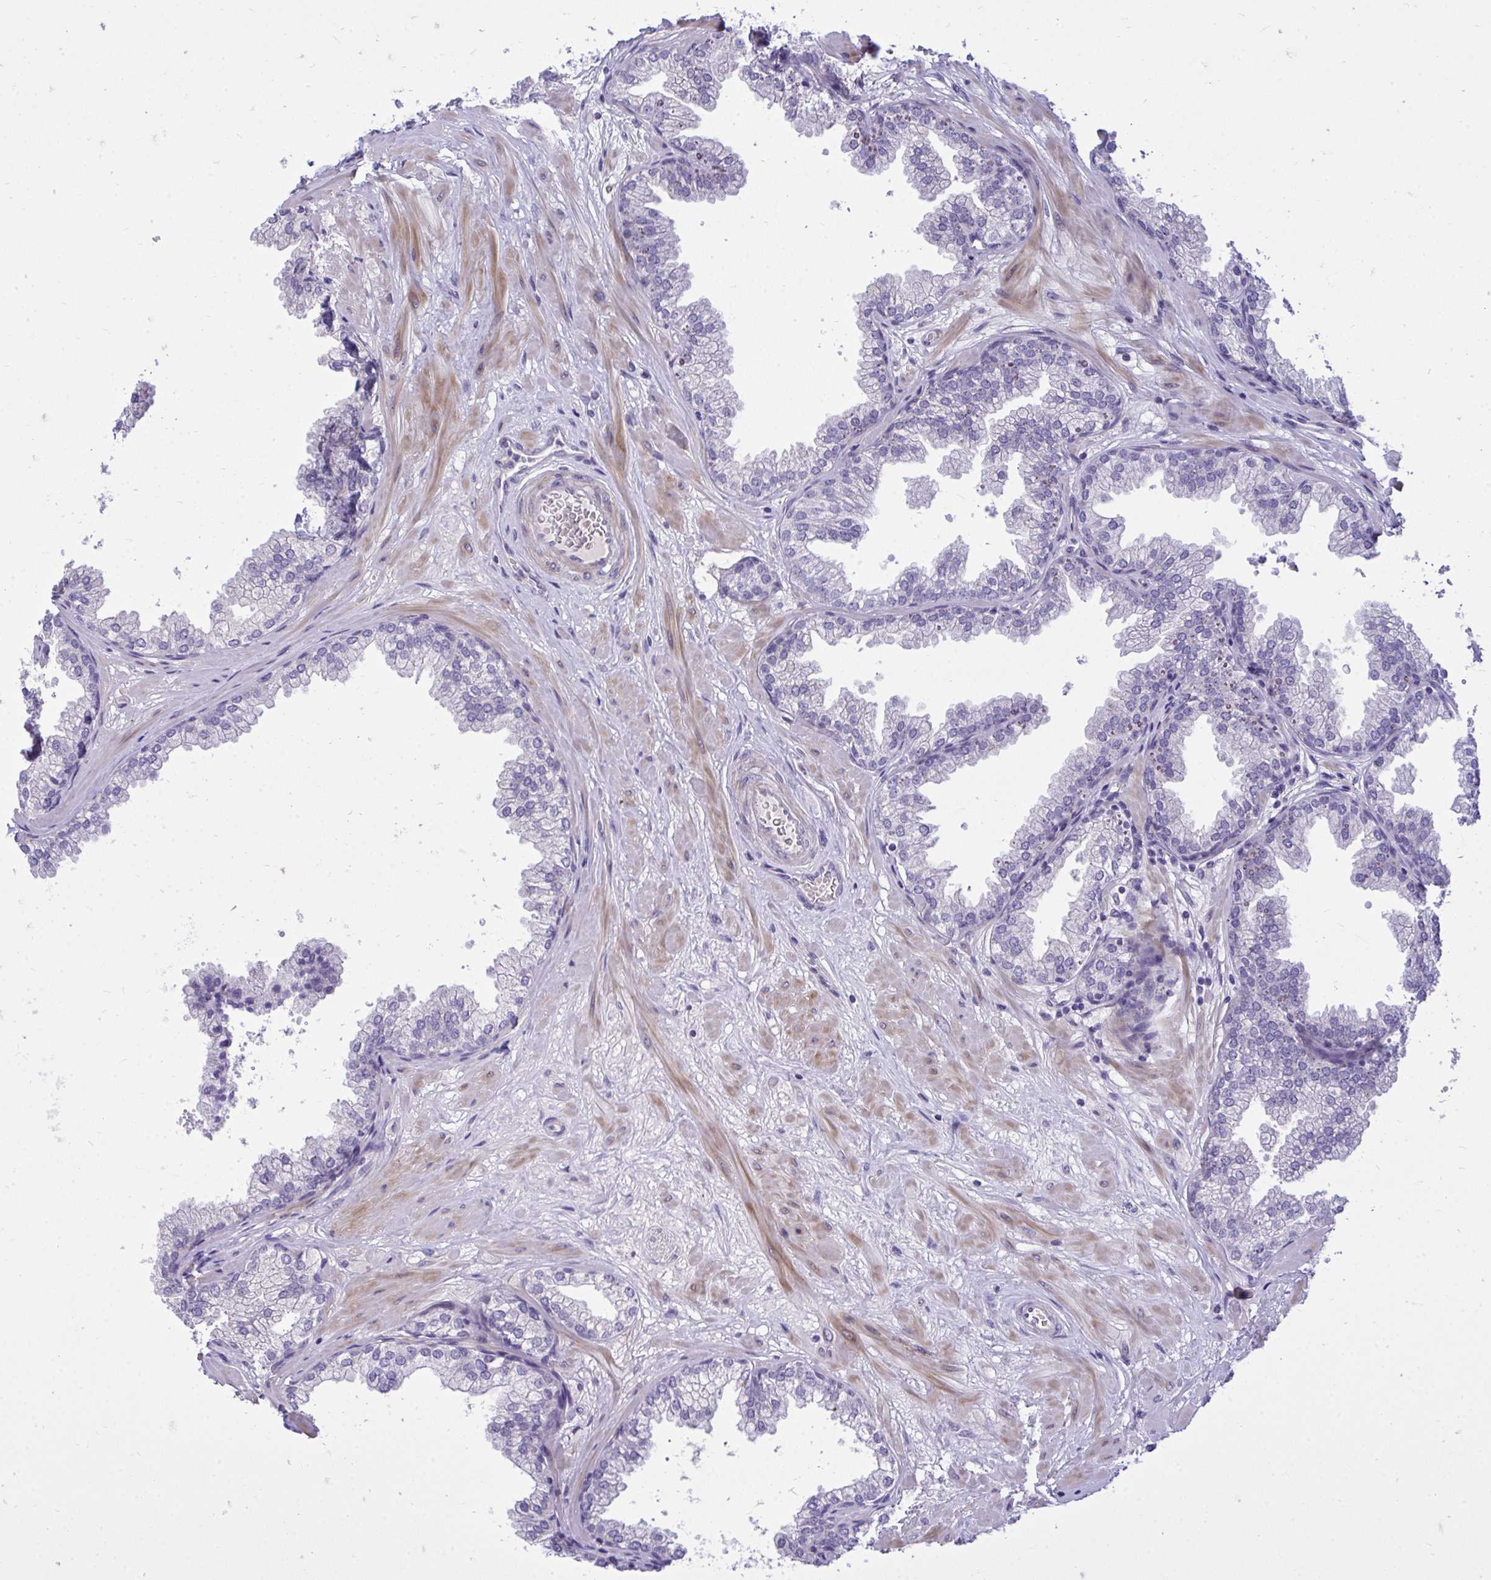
{"staining": {"intensity": "negative", "quantity": "none", "location": "none"}, "tissue": "prostate", "cell_type": "Glandular cells", "image_type": "normal", "snomed": [{"axis": "morphology", "description": "Normal tissue, NOS"}, {"axis": "topography", "description": "Prostate"}], "caption": "Image shows no protein staining in glandular cells of benign prostate. Nuclei are stained in blue.", "gene": "HMBOX1", "patient": {"sex": "male", "age": 37}}